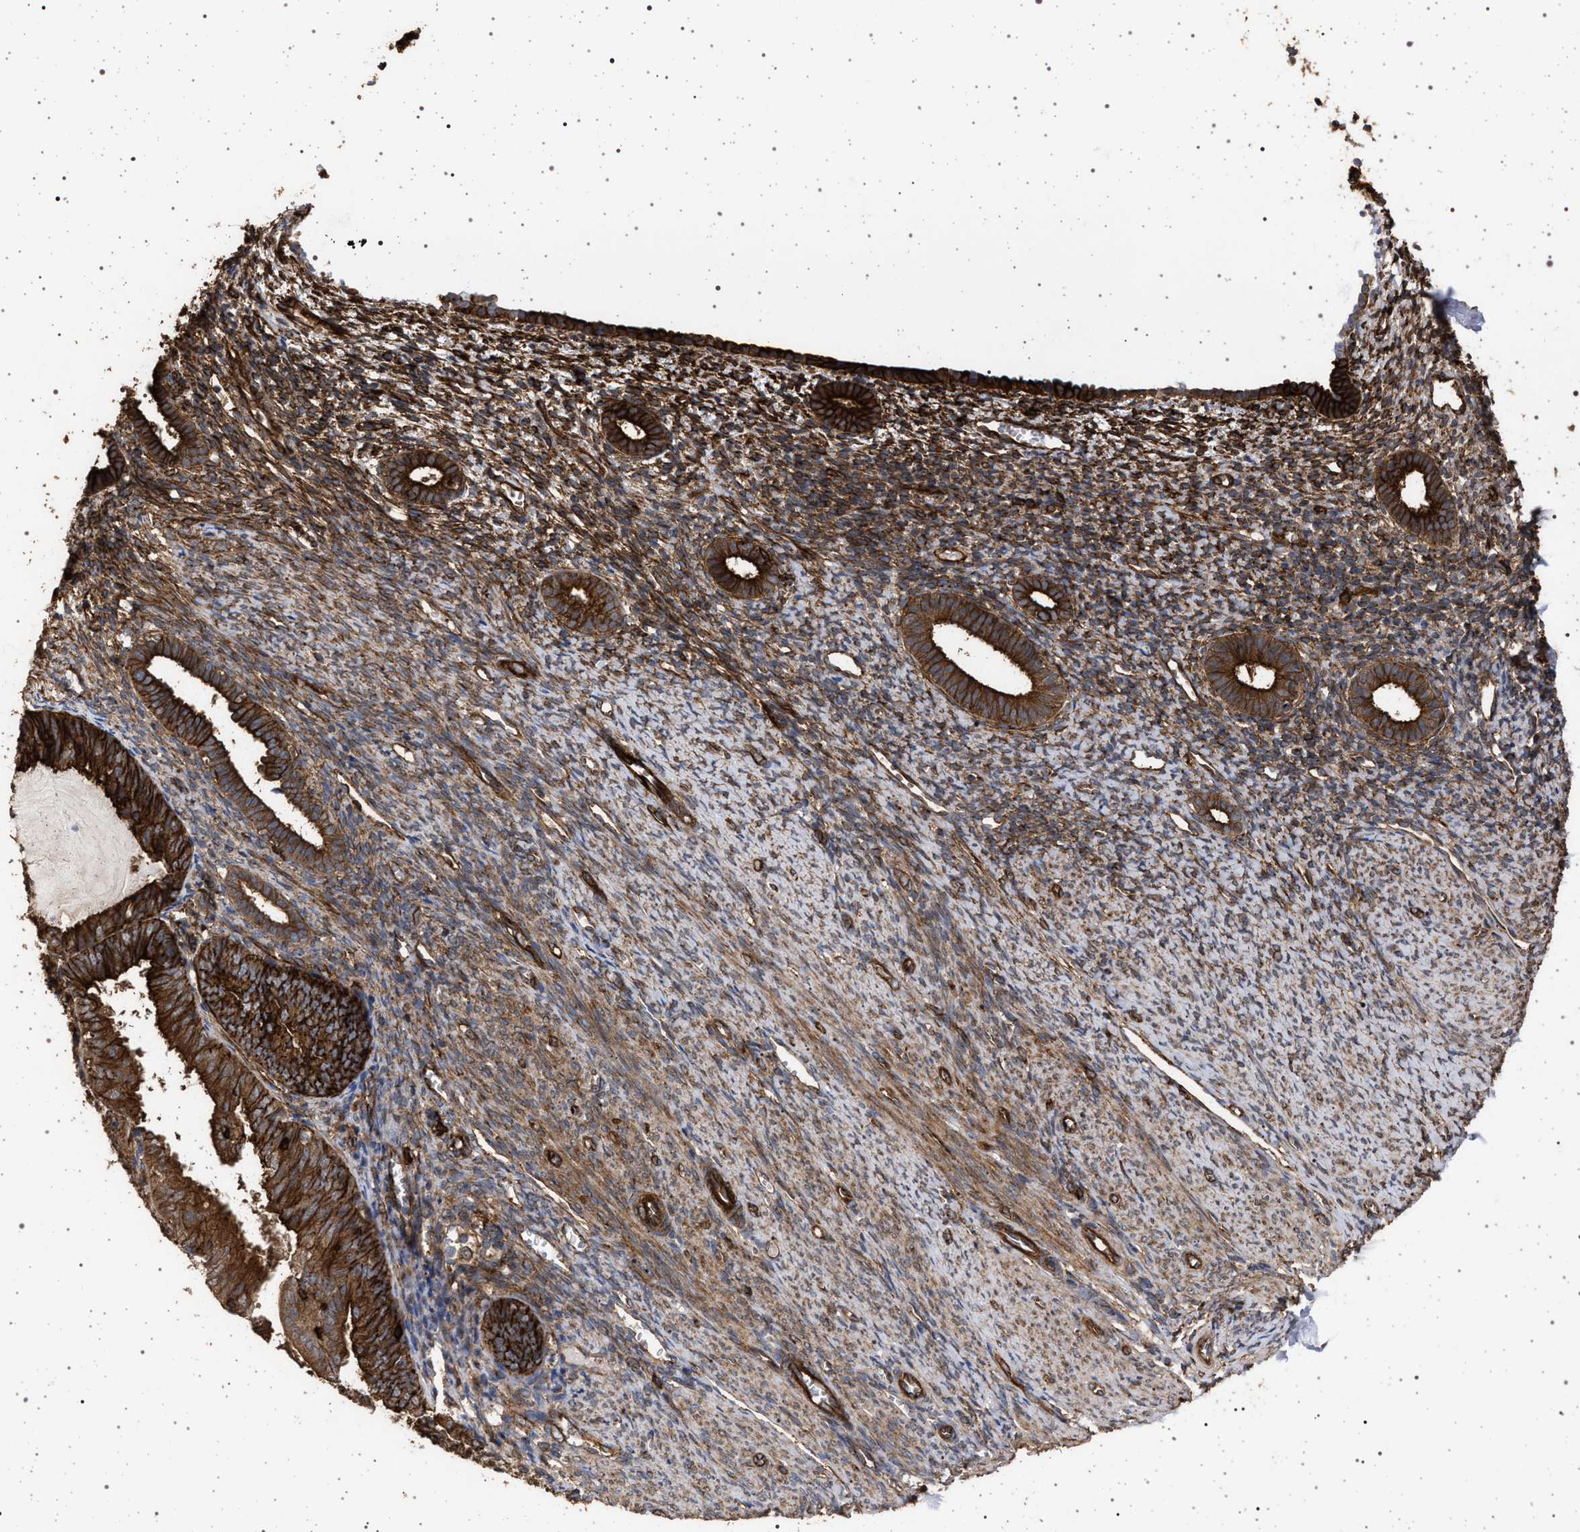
{"staining": {"intensity": "strong", "quantity": ">75%", "location": "cytoplasmic/membranous"}, "tissue": "endometrium", "cell_type": "Cells in endometrial stroma", "image_type": "normal", "snomed": [{"axis": "morphology", "description": "Normal tissue, NOS"}, {"axis": "morphology", "description": "Adenocarcinoma, NOS"}, {"axis": "topography", "description": "Endometrium"}], "caption": "Immunohistochemical staining of normal endometrium displays strong cytoplasmic/membranous protein staining in about >75% of cells in endometrial stroma. (DAB IHC with brightfield microscopy, high magnification).", "gene": "IFT20", "patient": {"sex": "female", "age": 57}}